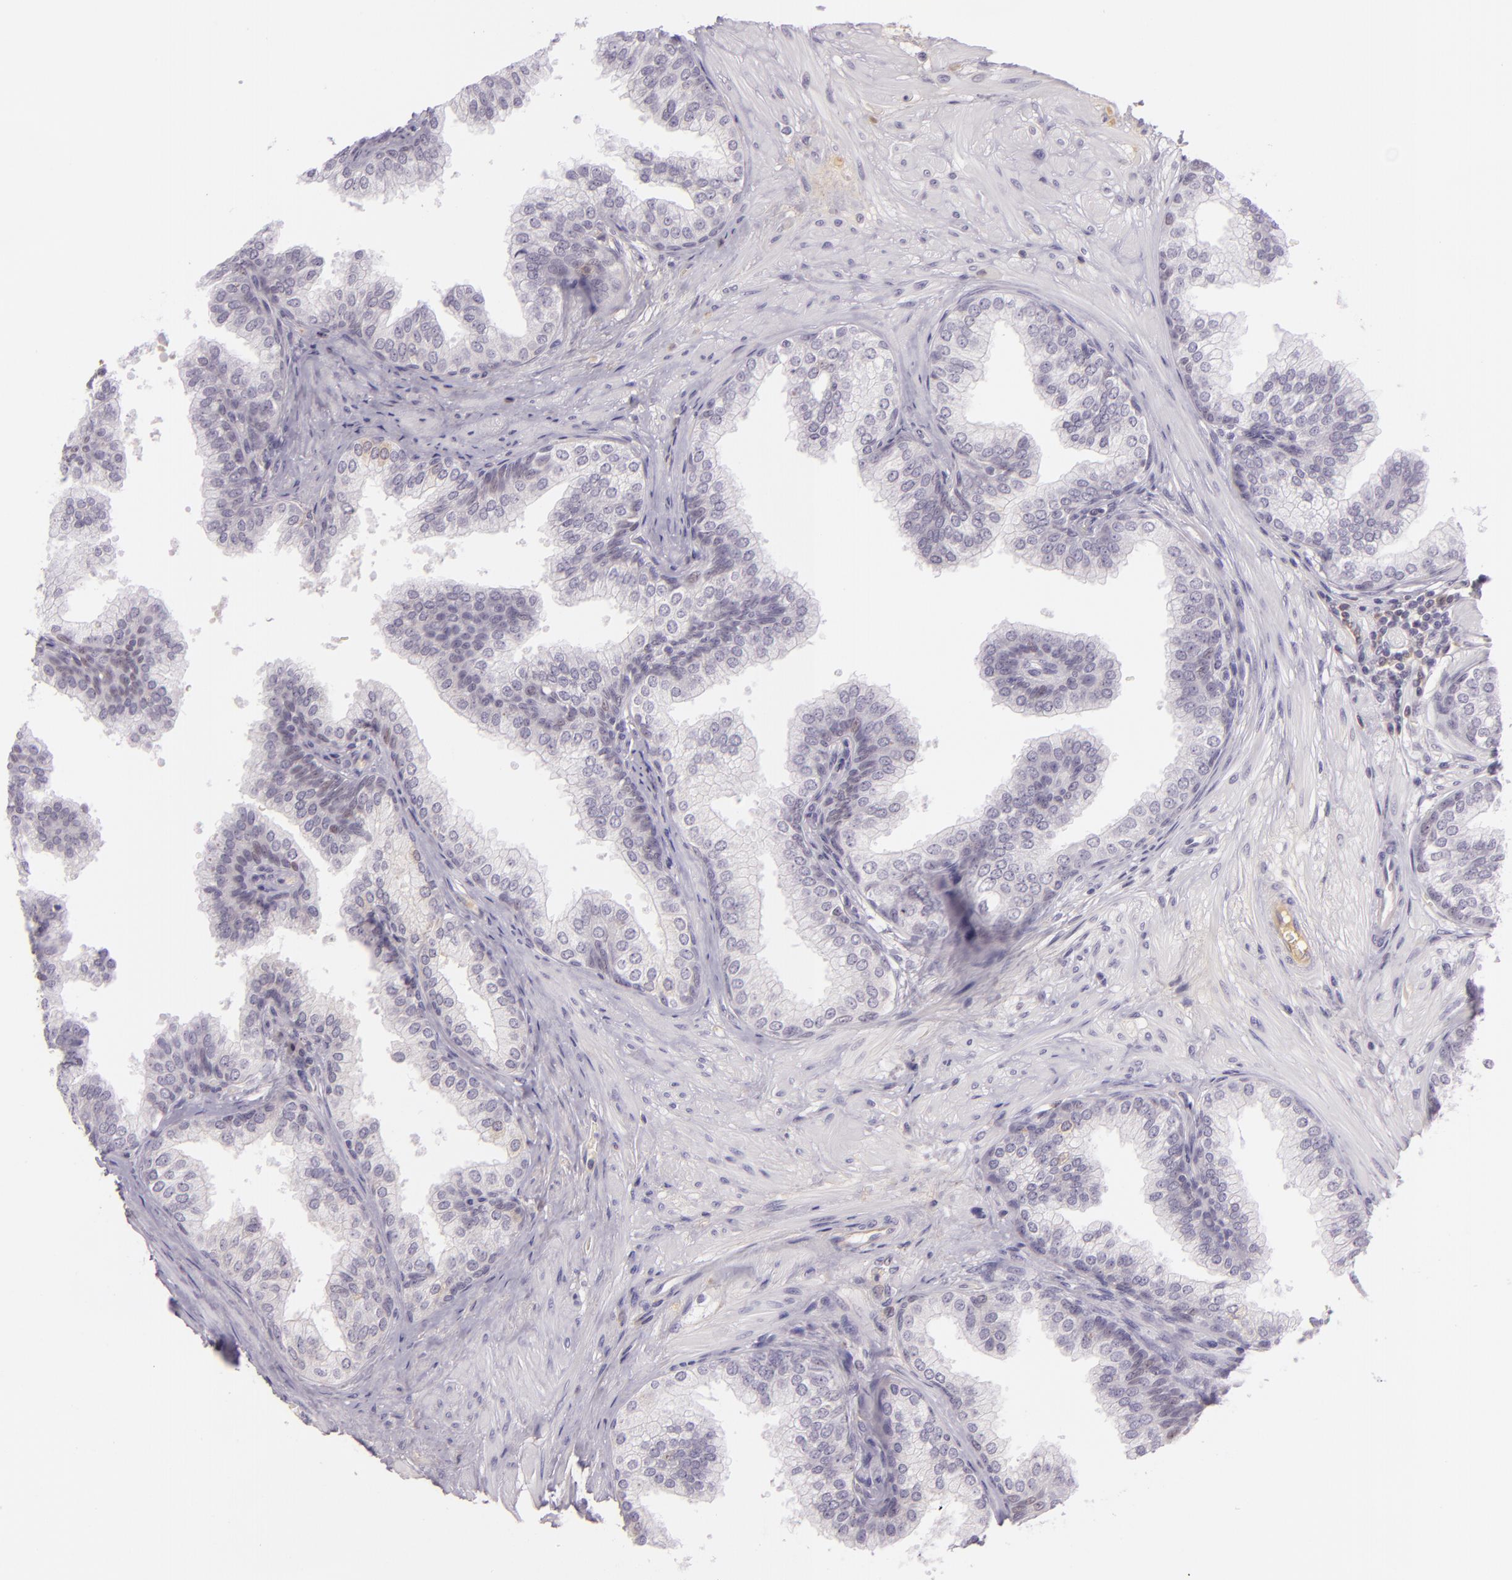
{"staining": {"intensity": "weak", "quantity": "<25%", "location": "cytoplasmic/membranous"}, "tissue": "prostate", "cell_type": "Glandular cells", "image_type": "normal", "snomed": [{"axis": "morphology", "description": "Normal tissue, NOS"}, {"axis": "topography", "description": "Prostate"}], "caption": "DAB immunohistochemical staining of benign prostate reveals no significant expression in glandular cells.", "gene": "CHEK2", "patient": {"sex": "male", "age": 60}}